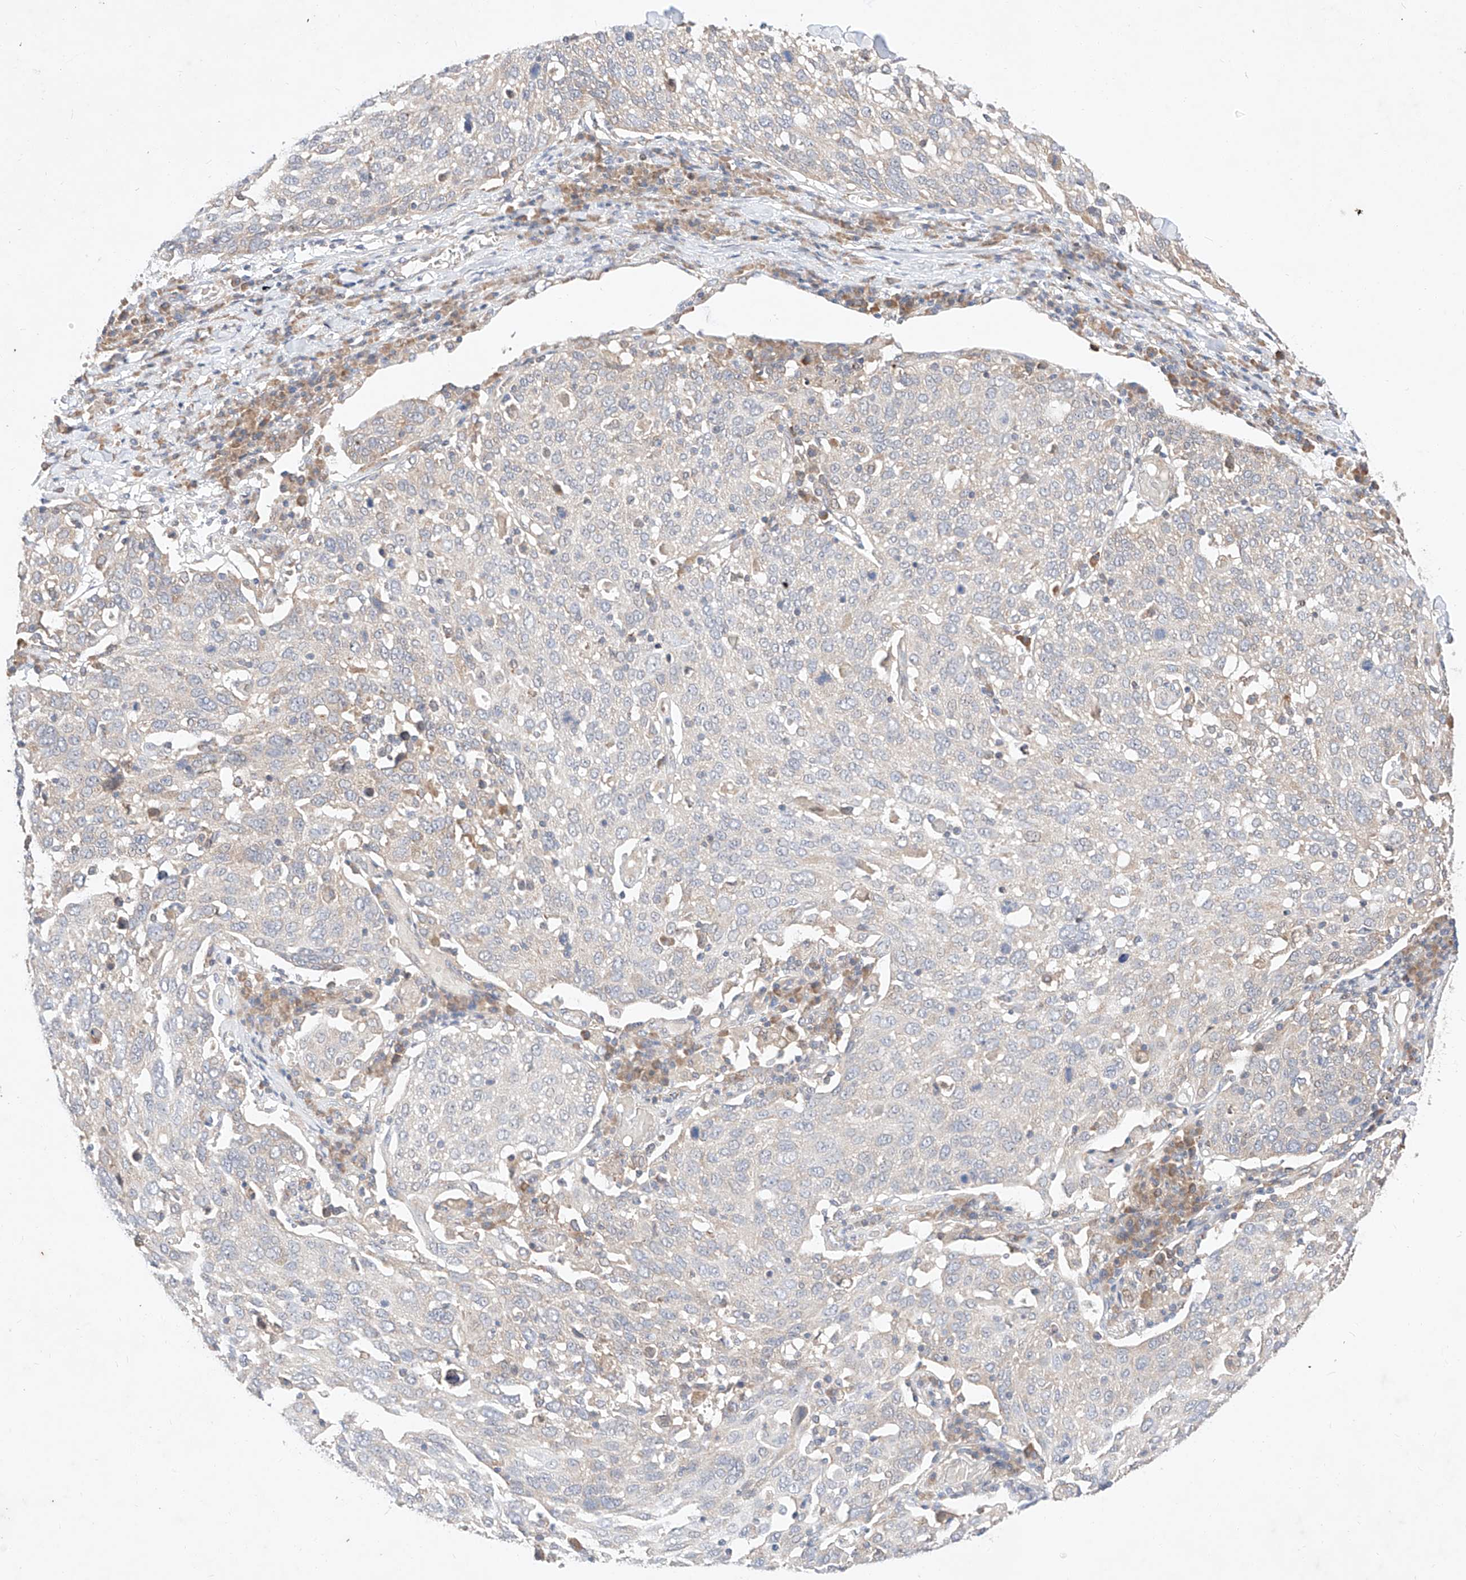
{"staining": {"intensity": "negative", "quantity": "none", "location": "none"}, "tissue": "lung cancer", "cell_type": "Tumor cells", "image_type": "cancer", "snomed": [{"axis": "morphology", "description": "Squamous cell carcinoma, NOS"}, {"axis": "topography", "description": "Lung"}], "caption": "The image demonstrates no significant positivity in tumor cells of lung cancer (squamous cell carcinoma). (Stains: DAB (3,3'-diaminobenzidine) immunohistochemistry with hematoxylin counter stain, Microscopy: brightfield microscopy at high magnification).", "gene": "C6orf118", "patient": {"sex": "male", "age": 65}}